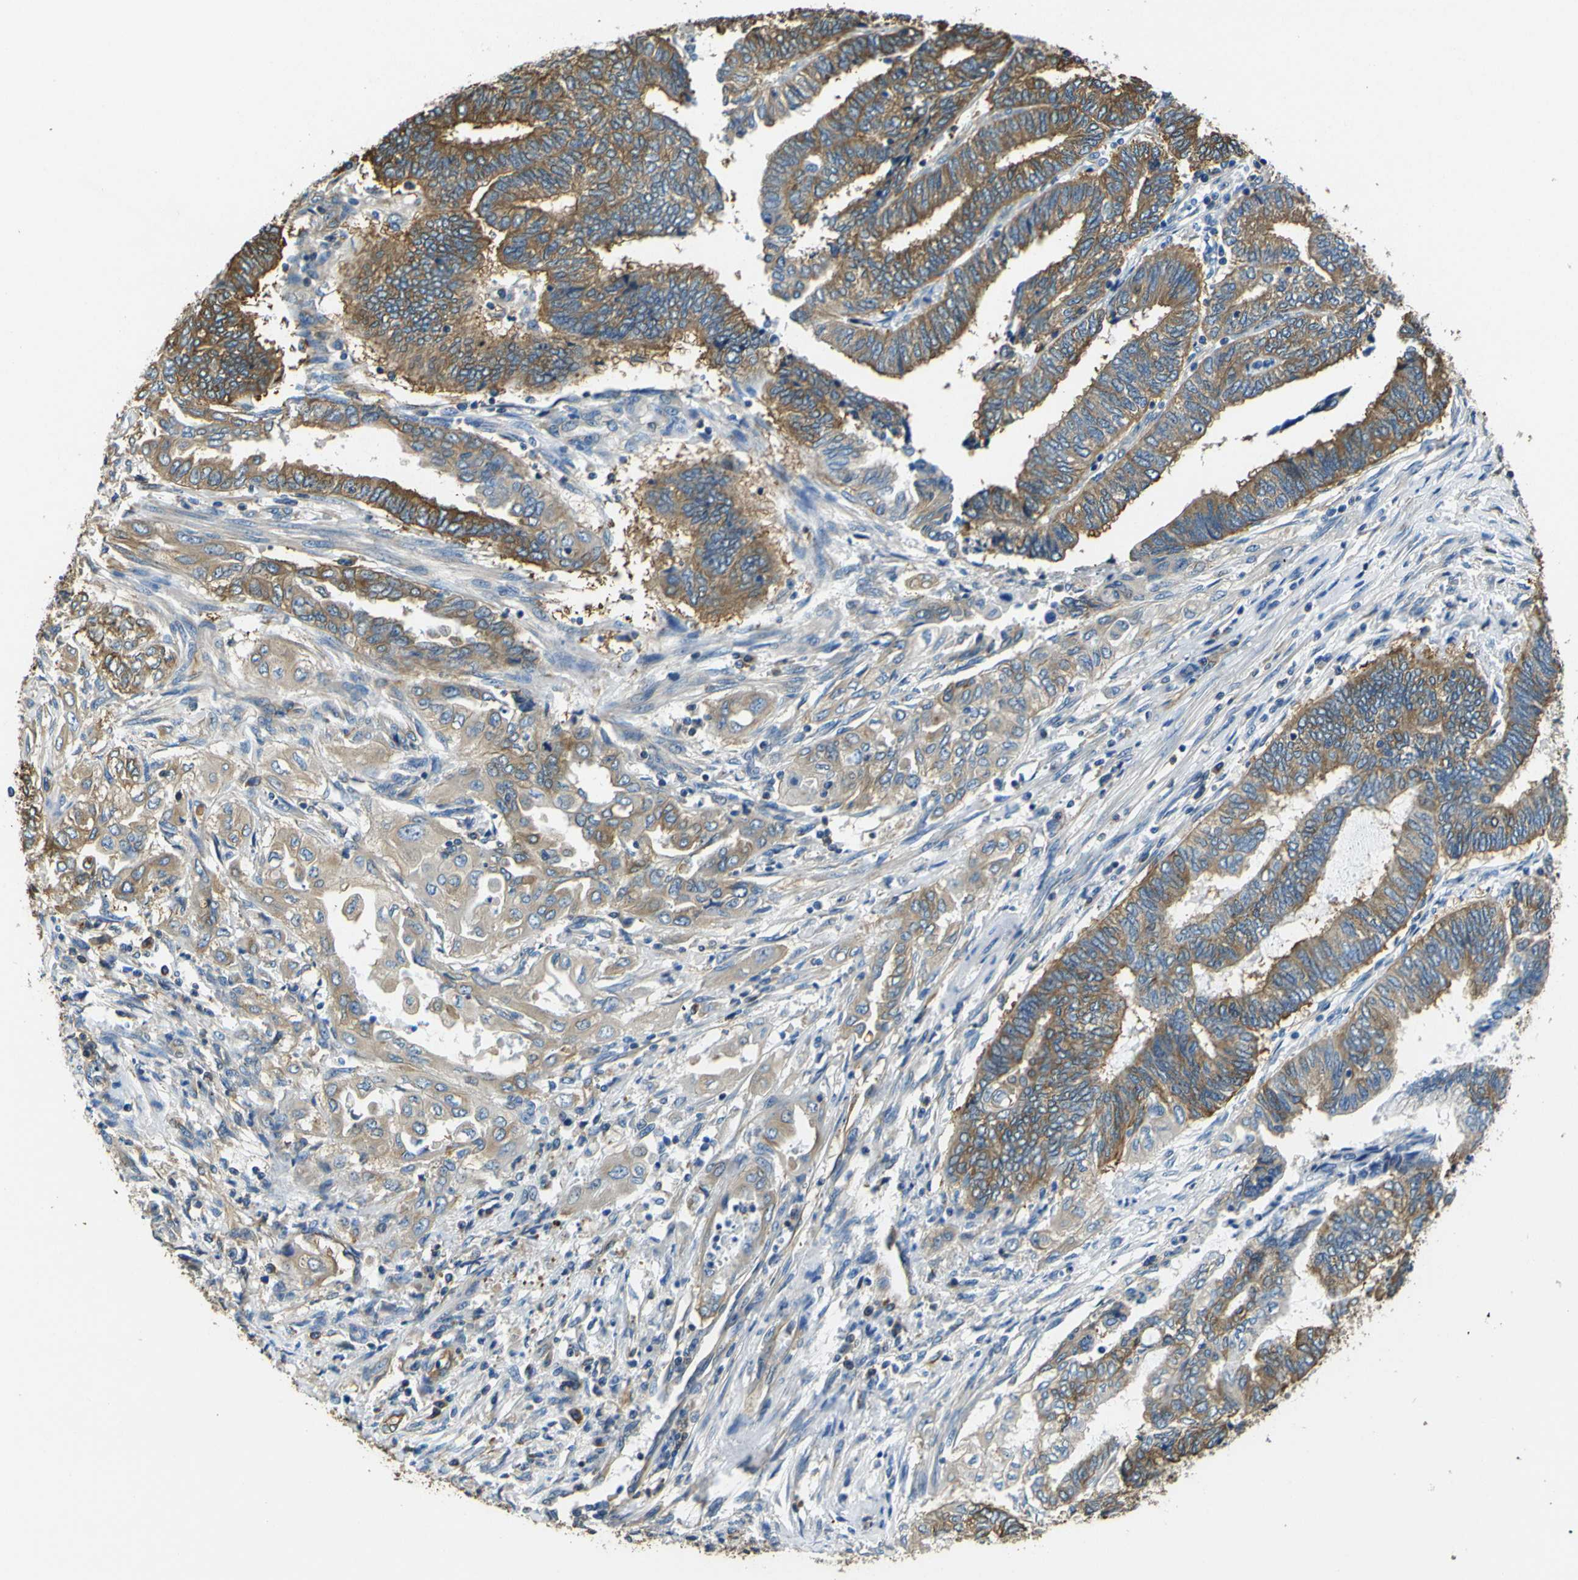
{"staining": {"intensity": "moderate", "quantity": ">75%", "location": "cytoplasmic/membranous"}, "tissue": "endometrial cancer", "cell_type": "Tumor cells", "image_type": "cancer", "snomed": [{"axis": "morphology", "description": "Adenocarcinoma, NOS"}, {"axis": "topography", "description": "Uterus"}, {"axis": "topography", "description": "Endometrium"}], "caption": "A high-resolution micrograph shows IHC staining of endometrial adenocarcinoma, which displays moderate cytoplasmic/membranous positivity in approximately >75% of tumor cells. (IHC, brightfield microscopy, high magnification).", "gene": "TUBB", "patient": {"sex": "female", "age": 70}}